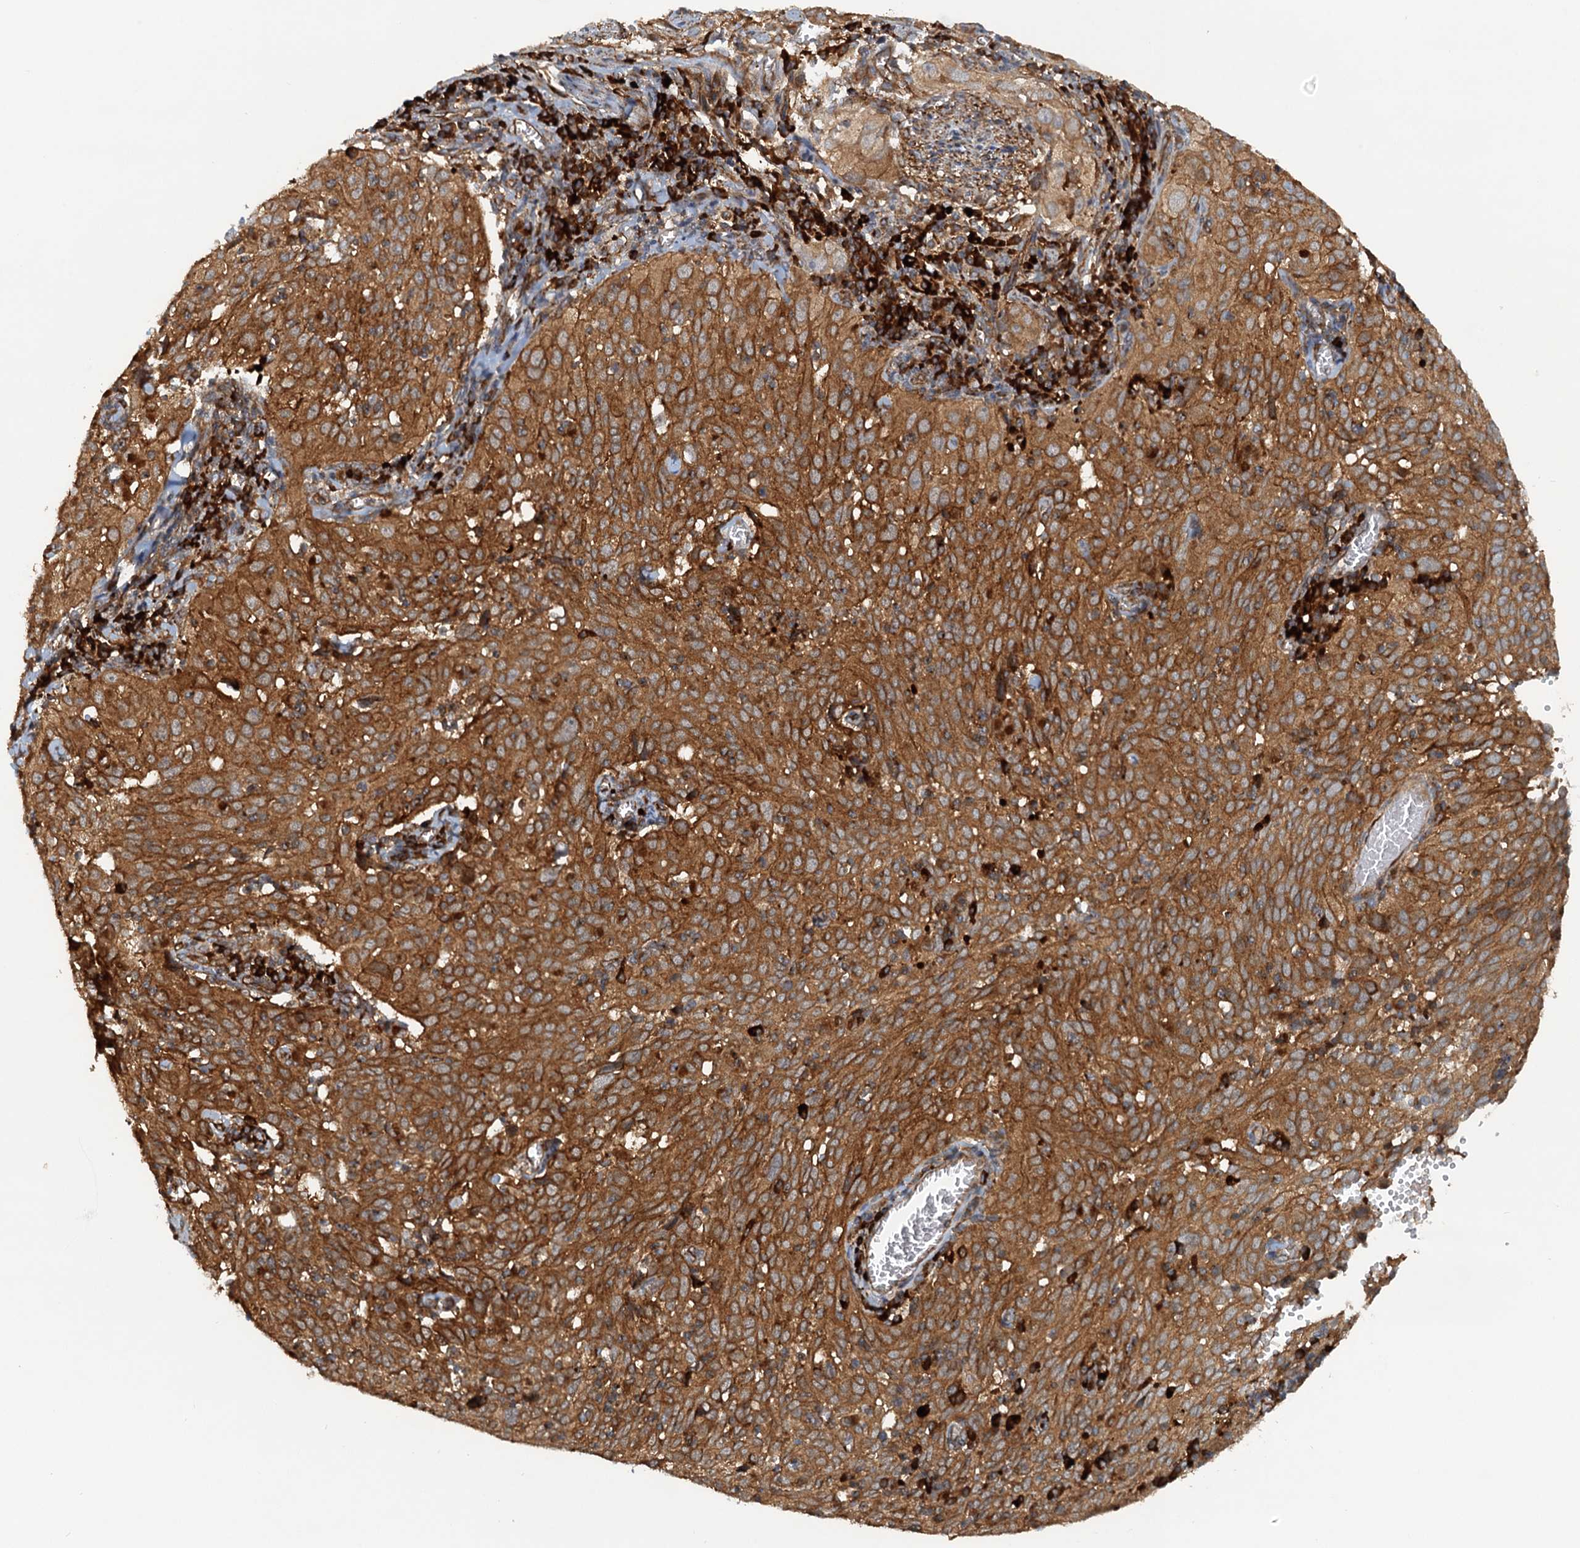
{"staining": {"intensity": "moderate", "quantity": ">75%", "location": "cytoplasmic/membranous"}, "tissue": "cervical cancer", "cell_type": "Tumor cells", "image_type": "cancer", "snomed": [{"axis": "morphology", "description": "Squamous cell carcinoma, NOS"}, {"axis": "topography", "description": "Cervix"}], "caption": "Squamous cell carcinoma (cervical) stained with a brown dye shows moderate cytoplasmic/membranous positive staining in about >75% of tumor cells.", "gene": "NIPAL3", "patient": {"sex": "female", "age": 31}}